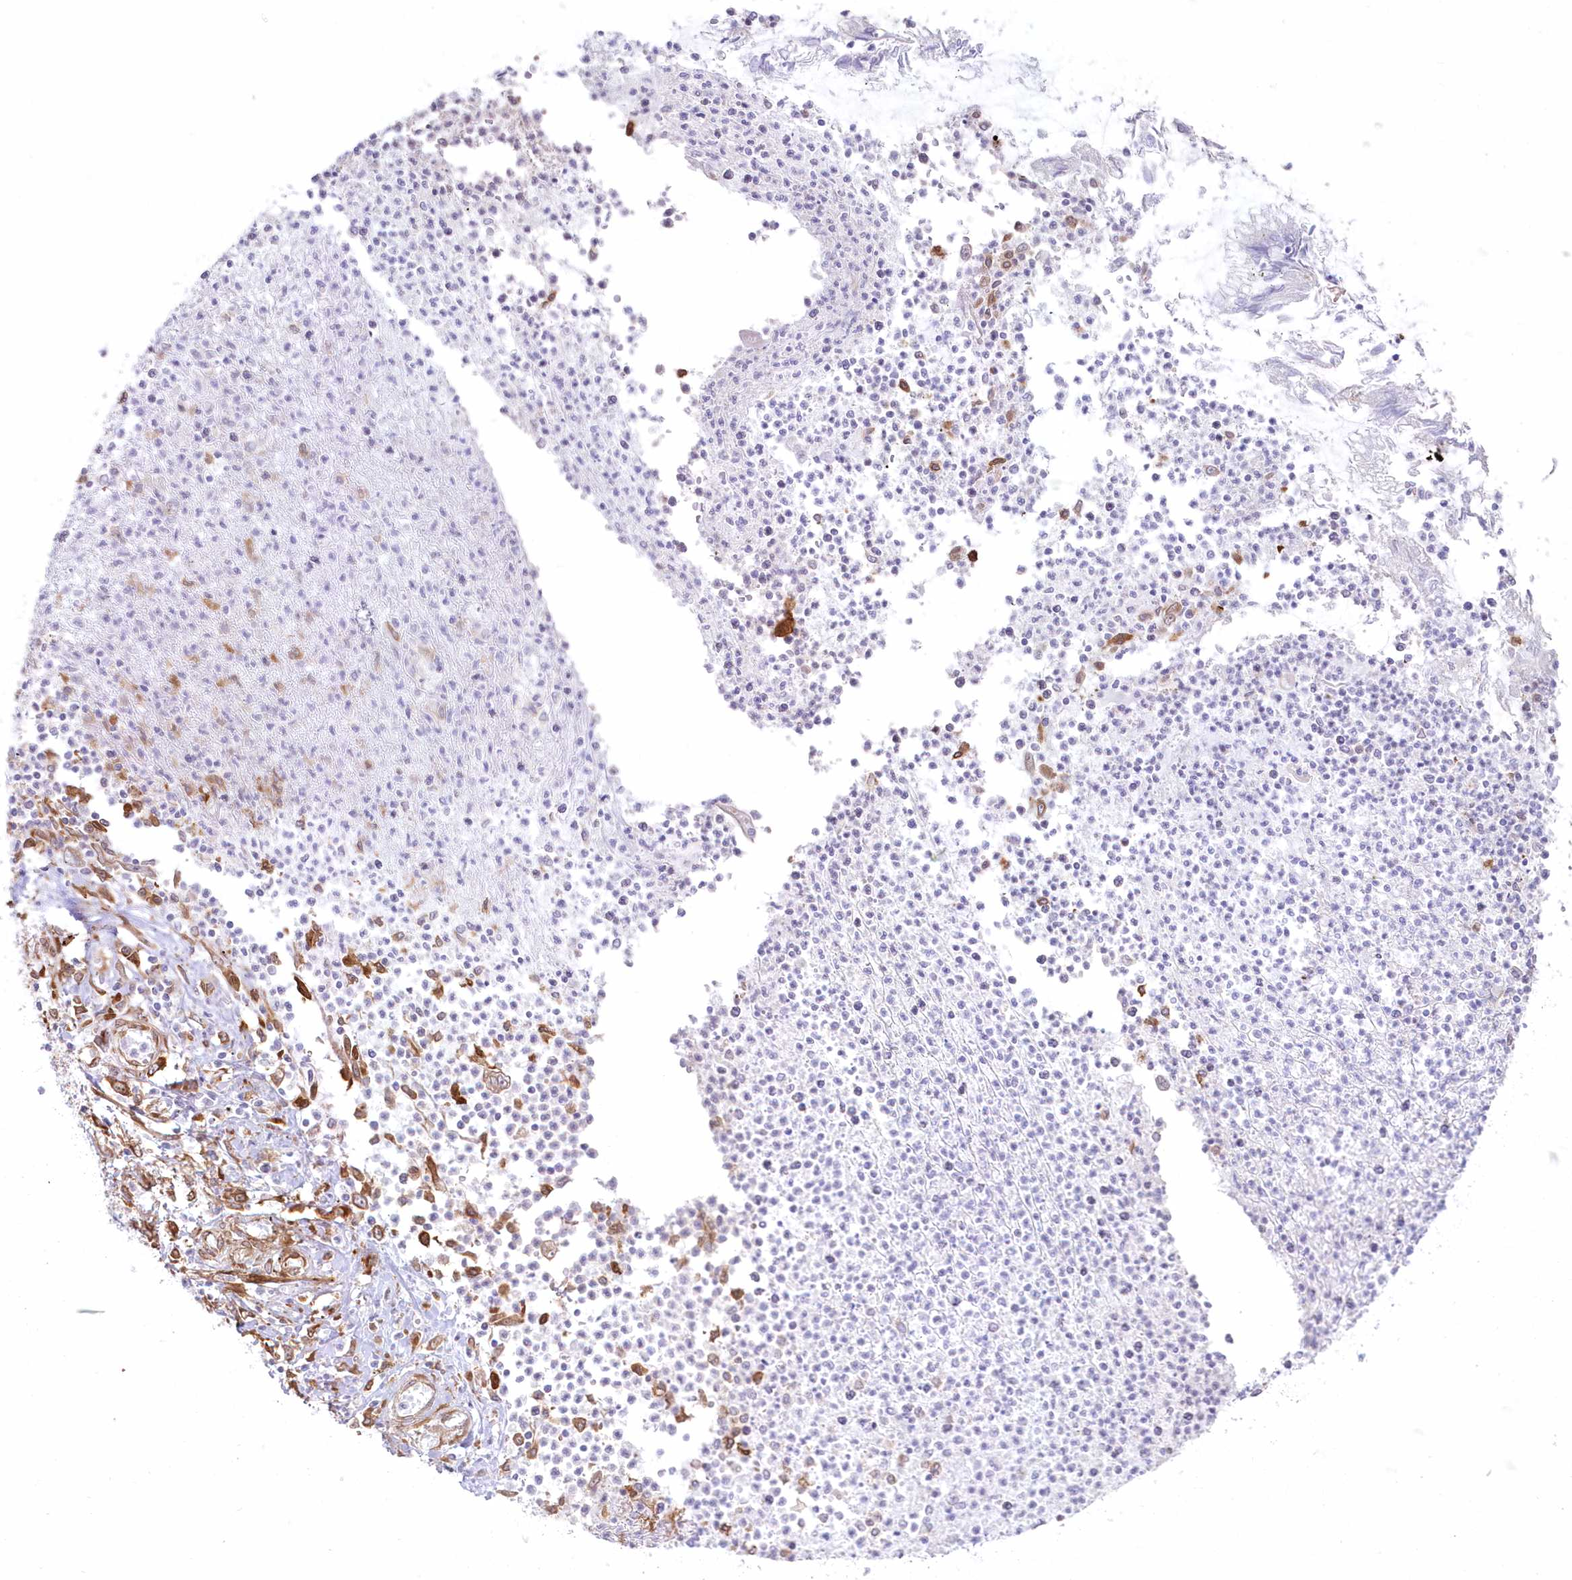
{"staining": {"intensity": "negative", "quantity": "none", "location": "none"}, "tissue": "stomach cancer", "cell_type": "Tumor cells", "image_type": "cancer", "snomed": [{"axis": "morphology", "description": "Adenocarcinoma, NOS"}, {"axis": "topography", "description": "Stomach"}], "caption": "There is no significant staining in tumor cells of stomach cancer (adenocarcinoma). Brightfield microscopy of immunohistochemistry (IHC) stained with DAB (3,3'-diaminobenzidine) (brown) and hematoxylin (blue), captured at high magnification.", "gene": "SH3PXD2B", "patient": {"sex": "female", "age": 76}}